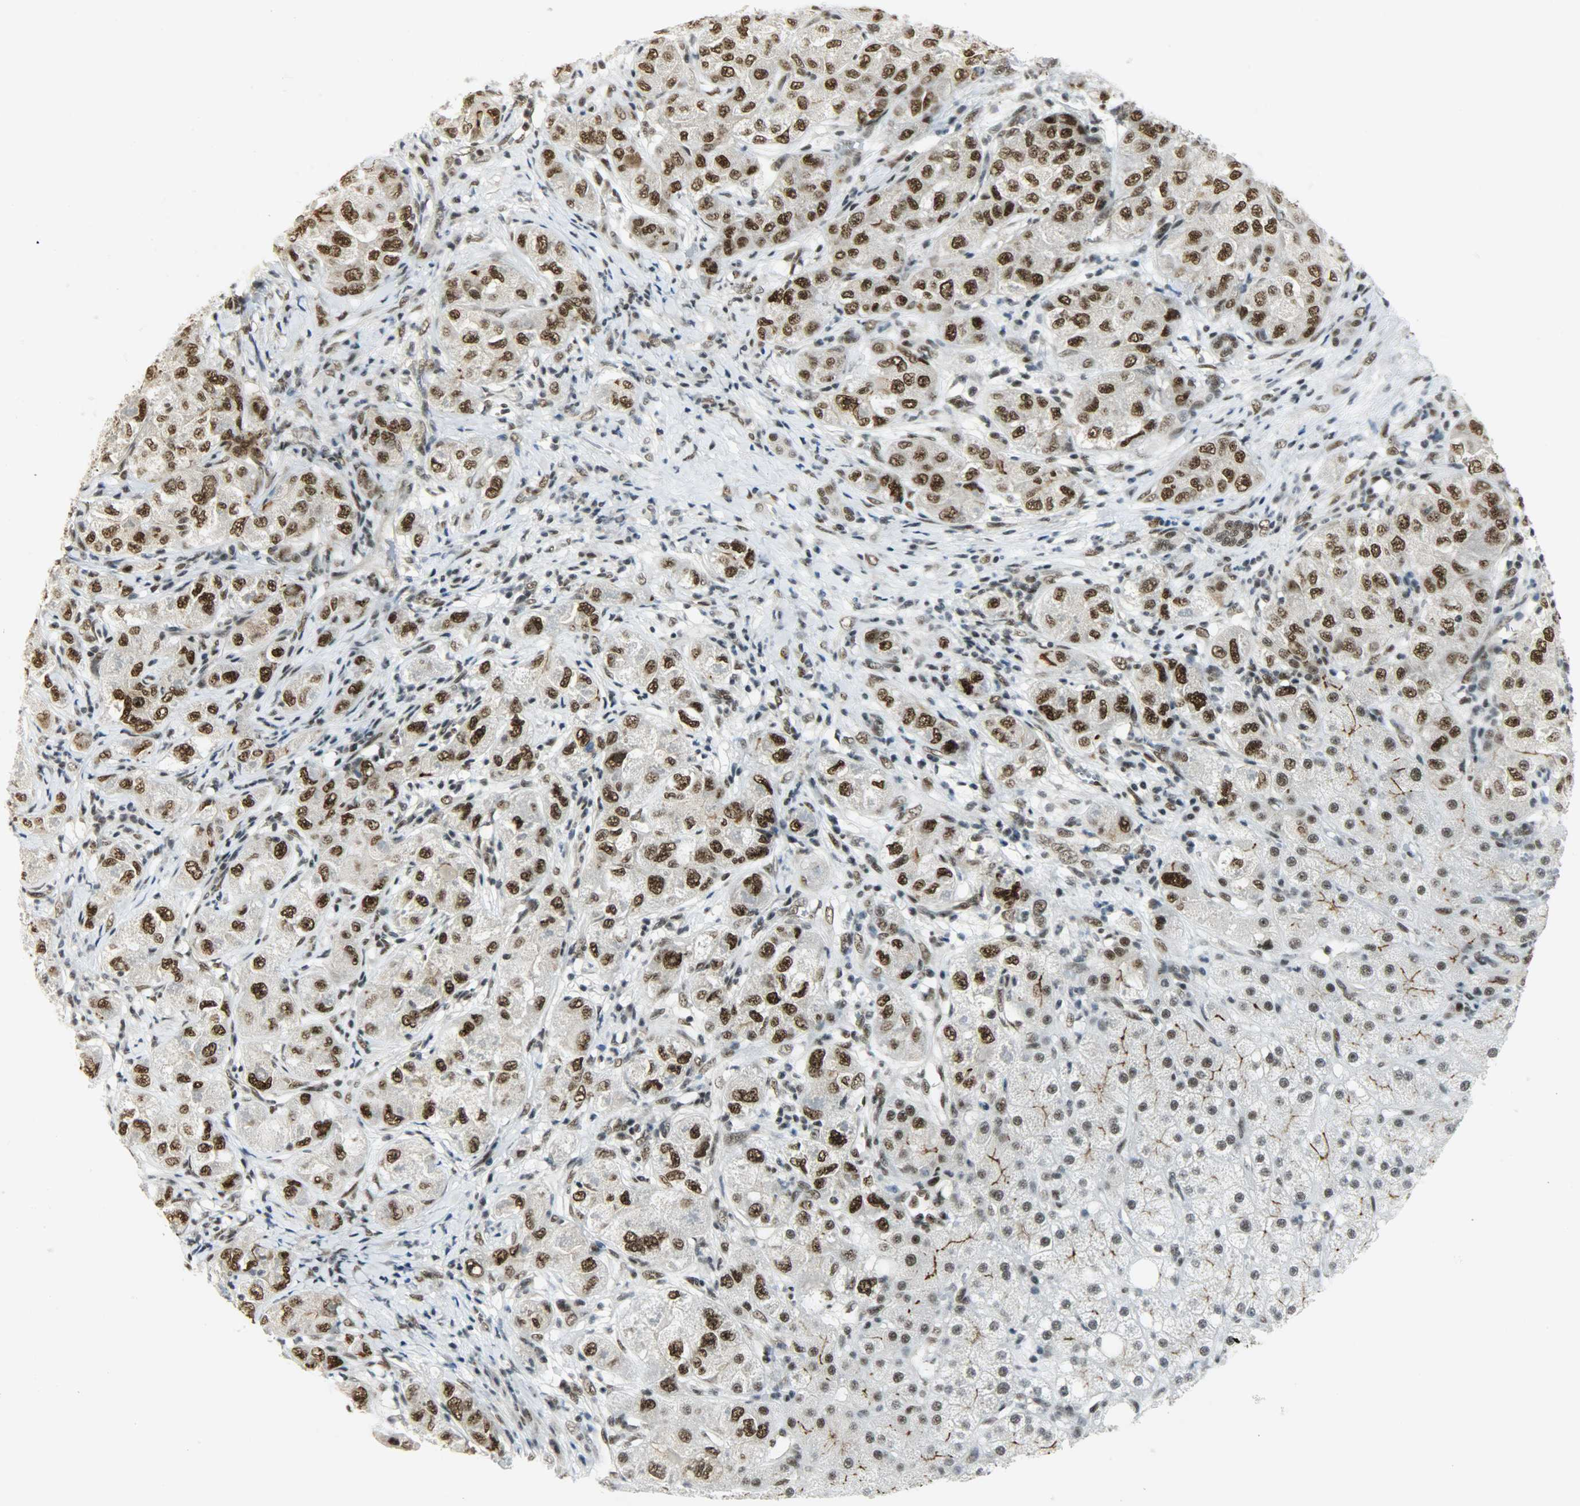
{"staining": {"intensity": "strong", "quantity": ">75%", "location": "nuclear"}, "tissue": "liver cancer", "cell_type": "Tumor cells", "image_type": "cancer", "snomed": [{"axis": "morphology", "description": "Carcinoma, Hepatocellular, NOS"}, {"axis": "topography", "description": "Liver"}], "caption": "High-power microscopy captured an IHC photomicrograph of hepatocellular carcinoma (liver), revealing strong nuclear positivity in about >75% of tumor cells. The protein of interest is shown in brown color, while the nuclei are stained blue.", "gene": "SUGP1", "patient": {"sex": "male", "age": 80}}